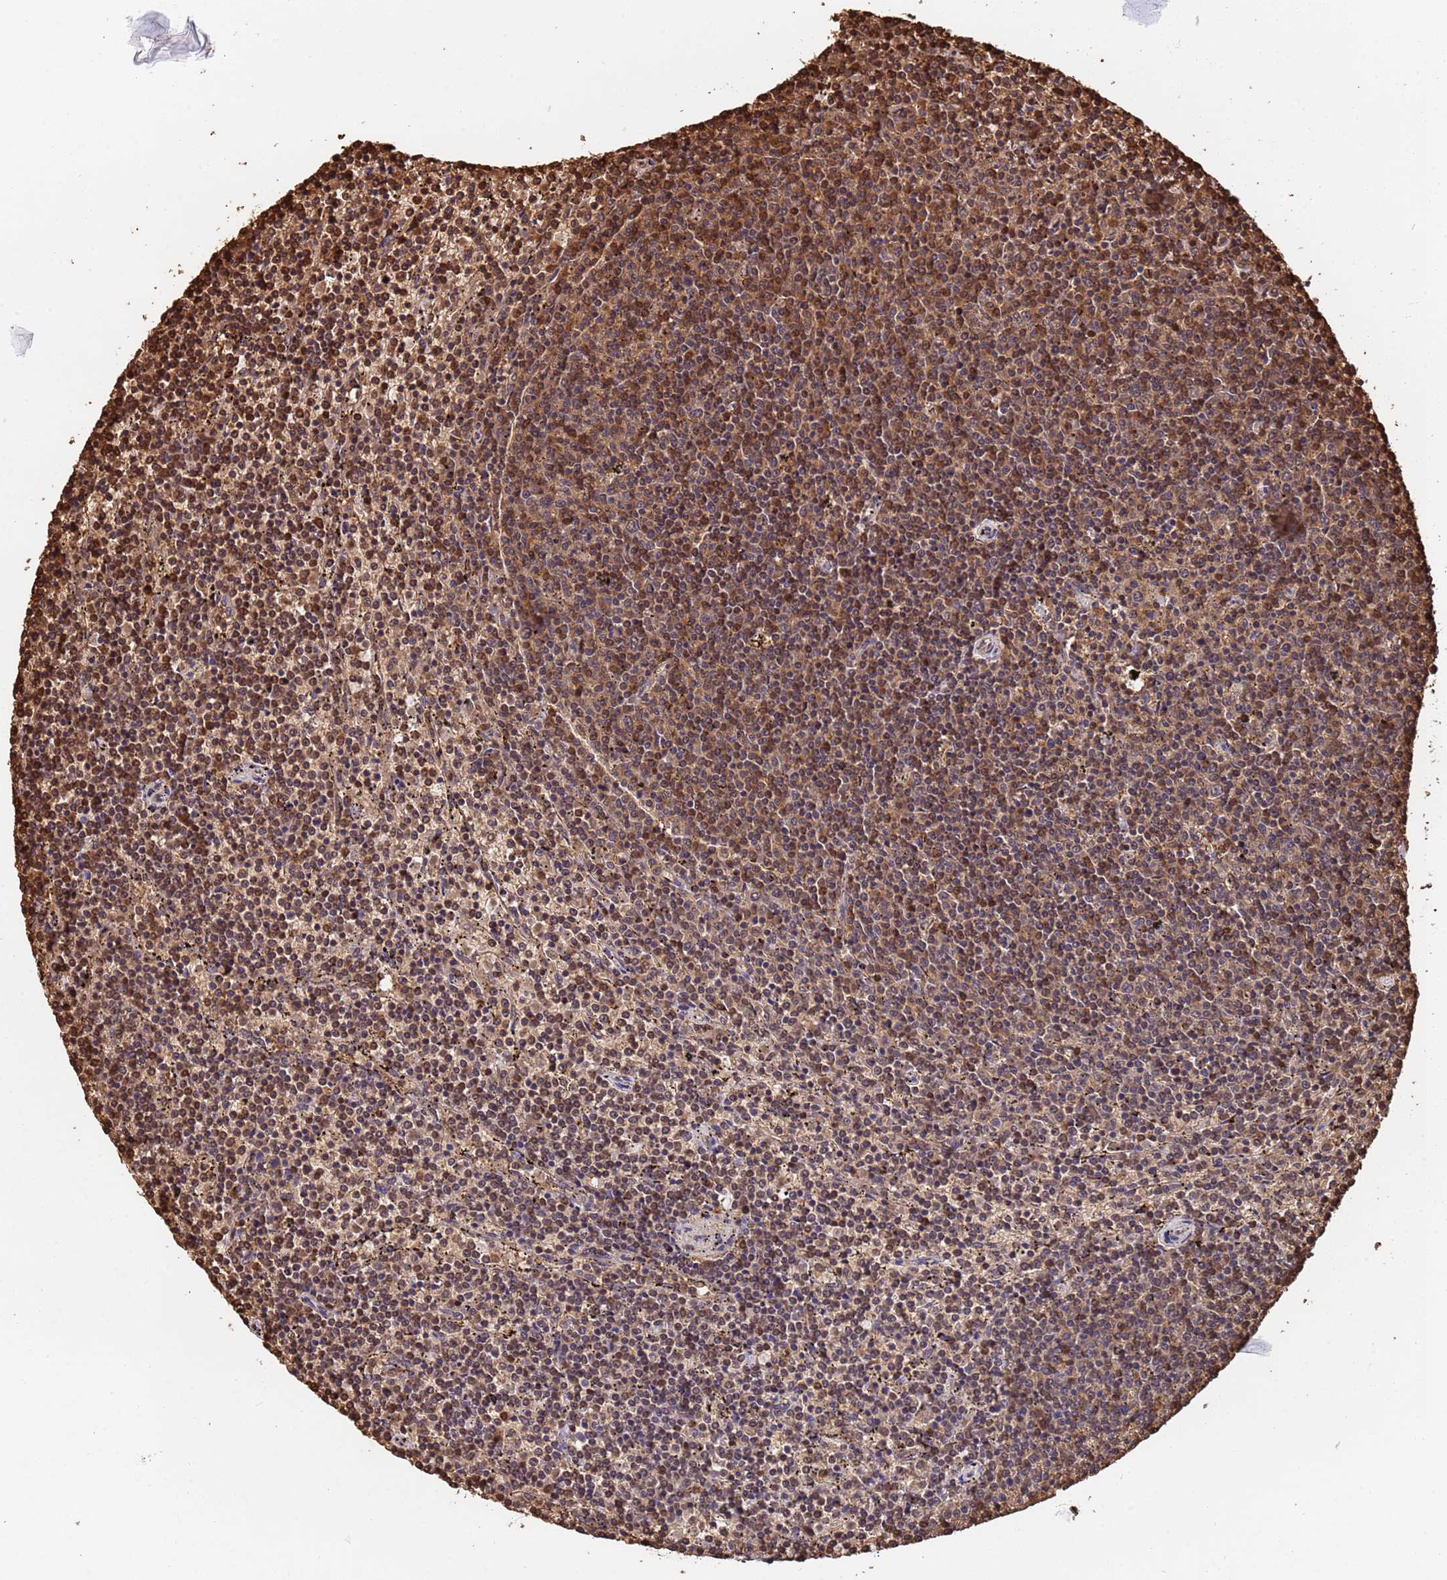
{"staining": {"intensity": "moderate", "quantity": ">75%", "location": "cytoplasmic/membranous,nuclear"}, "tissue": "lymphoma", "cell_type": "Tumor cells", "image_type": "cancer", "snomed": [{"axis": "morphology", "description": "Malignant lymphoma, non-Hodgkin's type, Low grade"}, {"axis": "topography", "description": "Spleen"}], "caption": "Immunohistochemical staining of human low-grade malignant lymphoma, non-Hodgkin's type shows moderate cytoplasmic/membranous and nuclear protein staining in approximately >75% of tumor cells.", "gene": "SUMO4", "patient": {"sex": "female", "age": 50}}